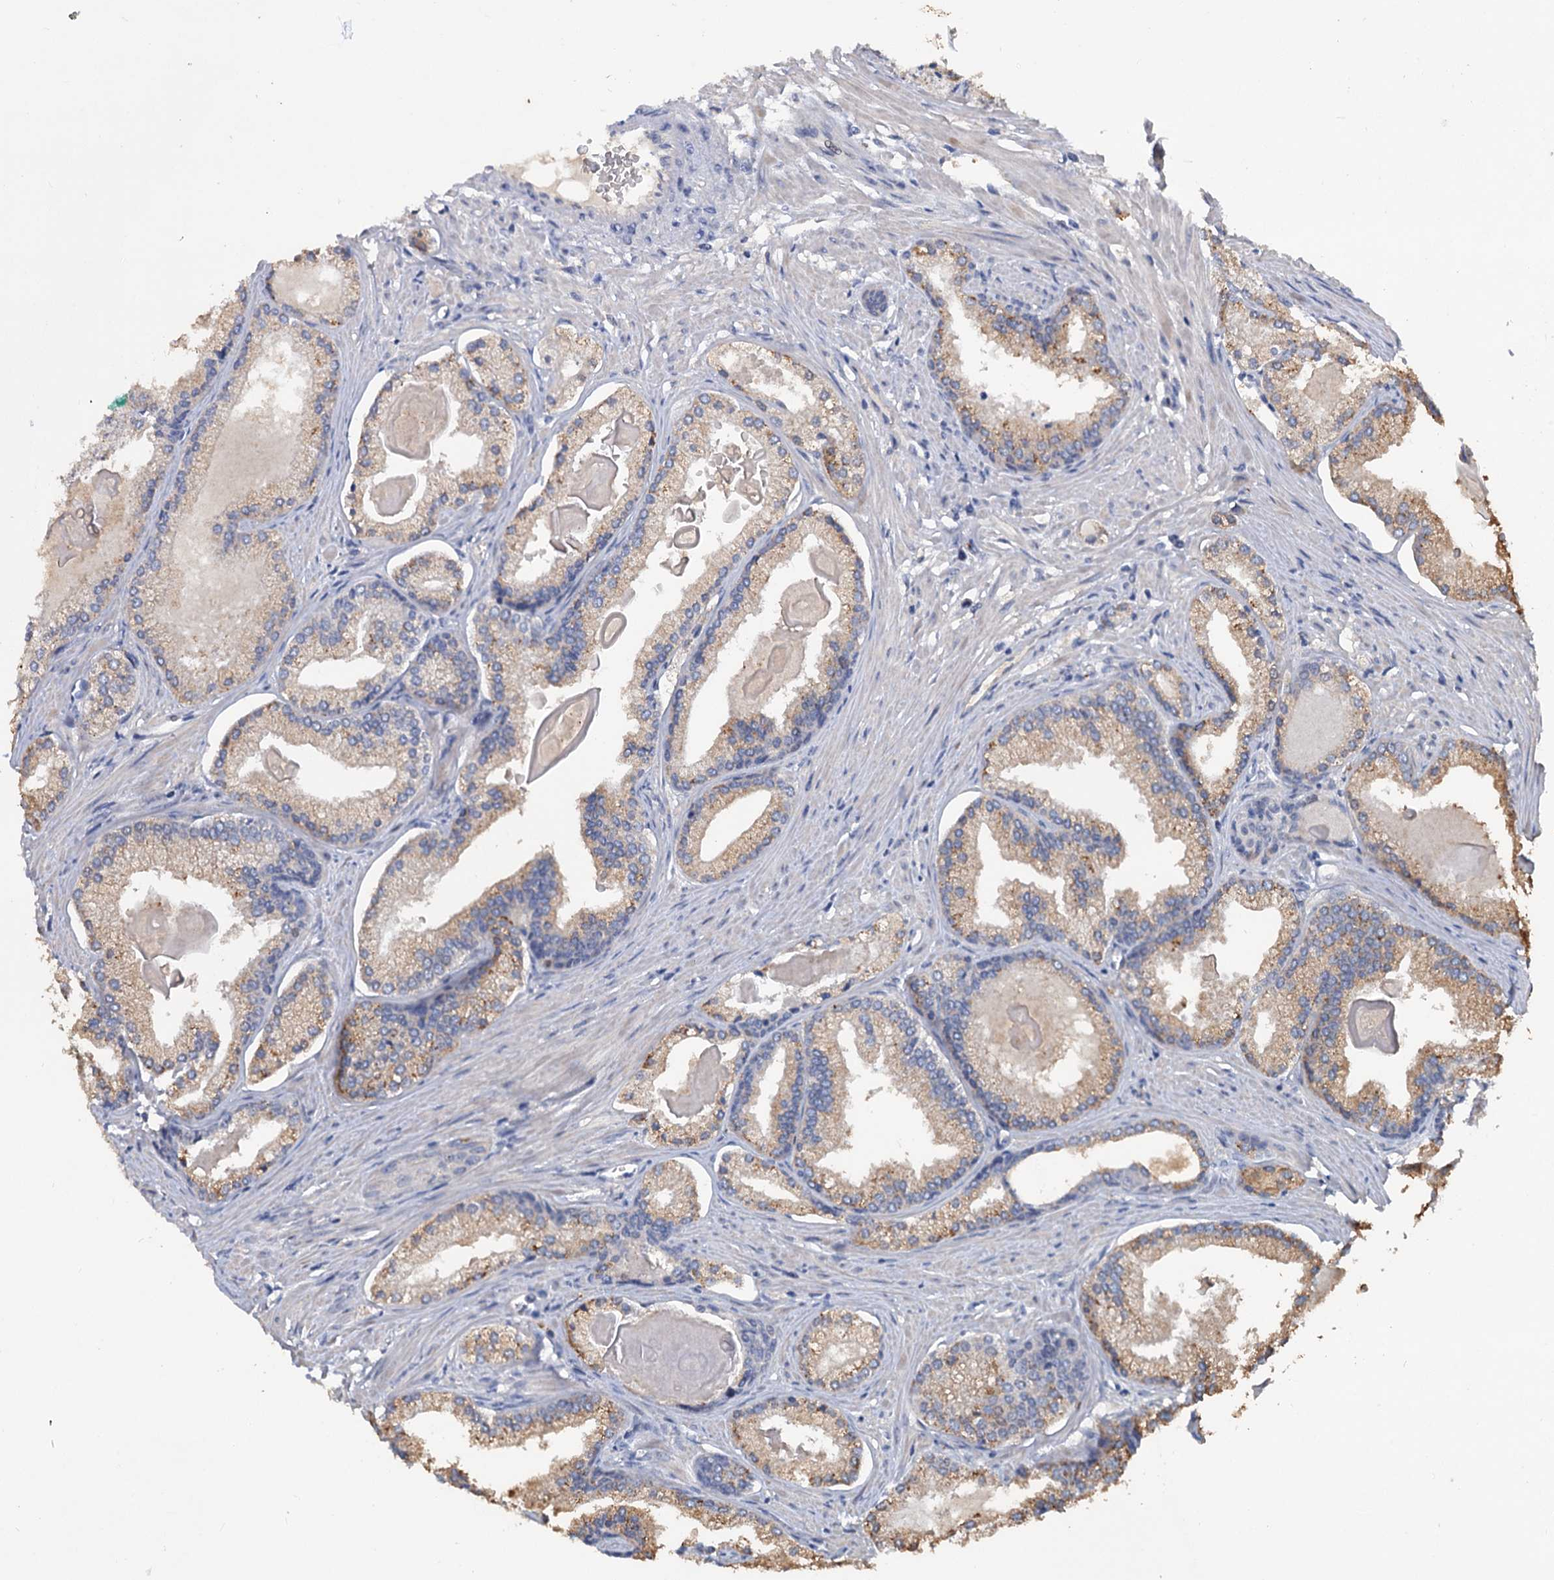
{"staining": {"intensity": "moderate", "quantity": "25%-75%", "location": "cytoplasmic/membranous"}, "tissue": "prostate cancer", "cell_type": "Tumor cells", "image_type": "cancer", "snomed": [{"axis": "morphology", "description": "Adenocarcinoma, High grade"}, {"axis": "topography", "description": "Prostate"}], "caption": "Immunohistochemistry micrograph of human adenocarcinoma (high-grade) (prostate) stained for a protein (brown), which exhibits medium levels of moderate cytoplasmic/membranous positivity in about 25%-75% of tumor cells.", "gene": "FAM111B", "patient": {"sex": "male", "age": 68}}